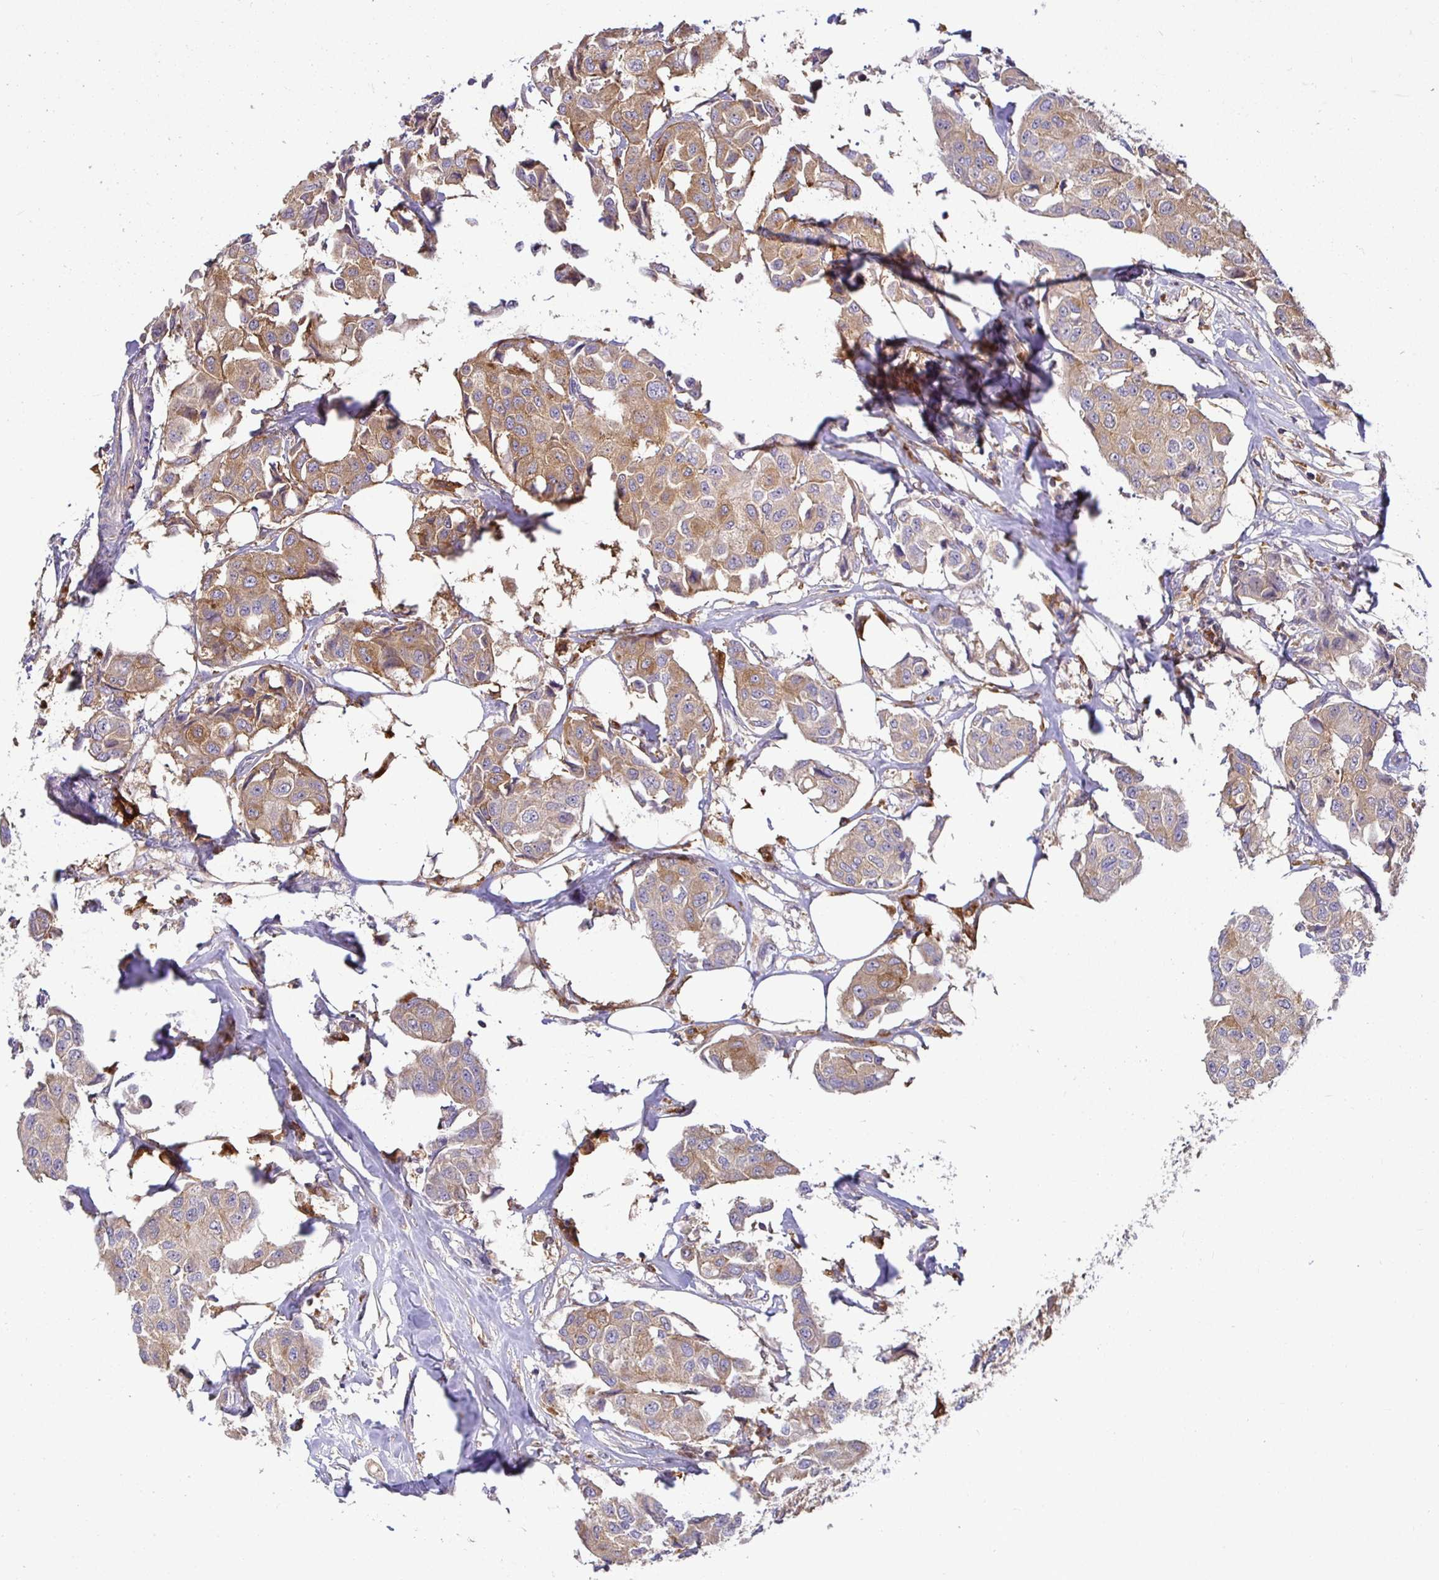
{"staining": {"intensity": "moderate", "quantity": ">75%", "location": "cytoplasmic/membranous"}, "tissue": "breast cancer", "cell_type": "Tumor cells", "image_type": "cancer", "snomed": [{"axis": "morphology", "description": "Duct carcinoma"}, {"axis": "topography", "description": "Breast"}, {"axis": "topography", "description": "Lymph node"}], "caption": "Protein expression by IHC reveals moderate cytoplasmic/membranous expression in approximately >75% of tumor cells in intraductal carcinoma (breast). The protein of interest is stained brown, and the nuclei are stained in blue (DAB IHC with brightfield microscopy, high magnification).", "gene": "ATP6V1F", "patient": {"sex": "female", "age": 80}}